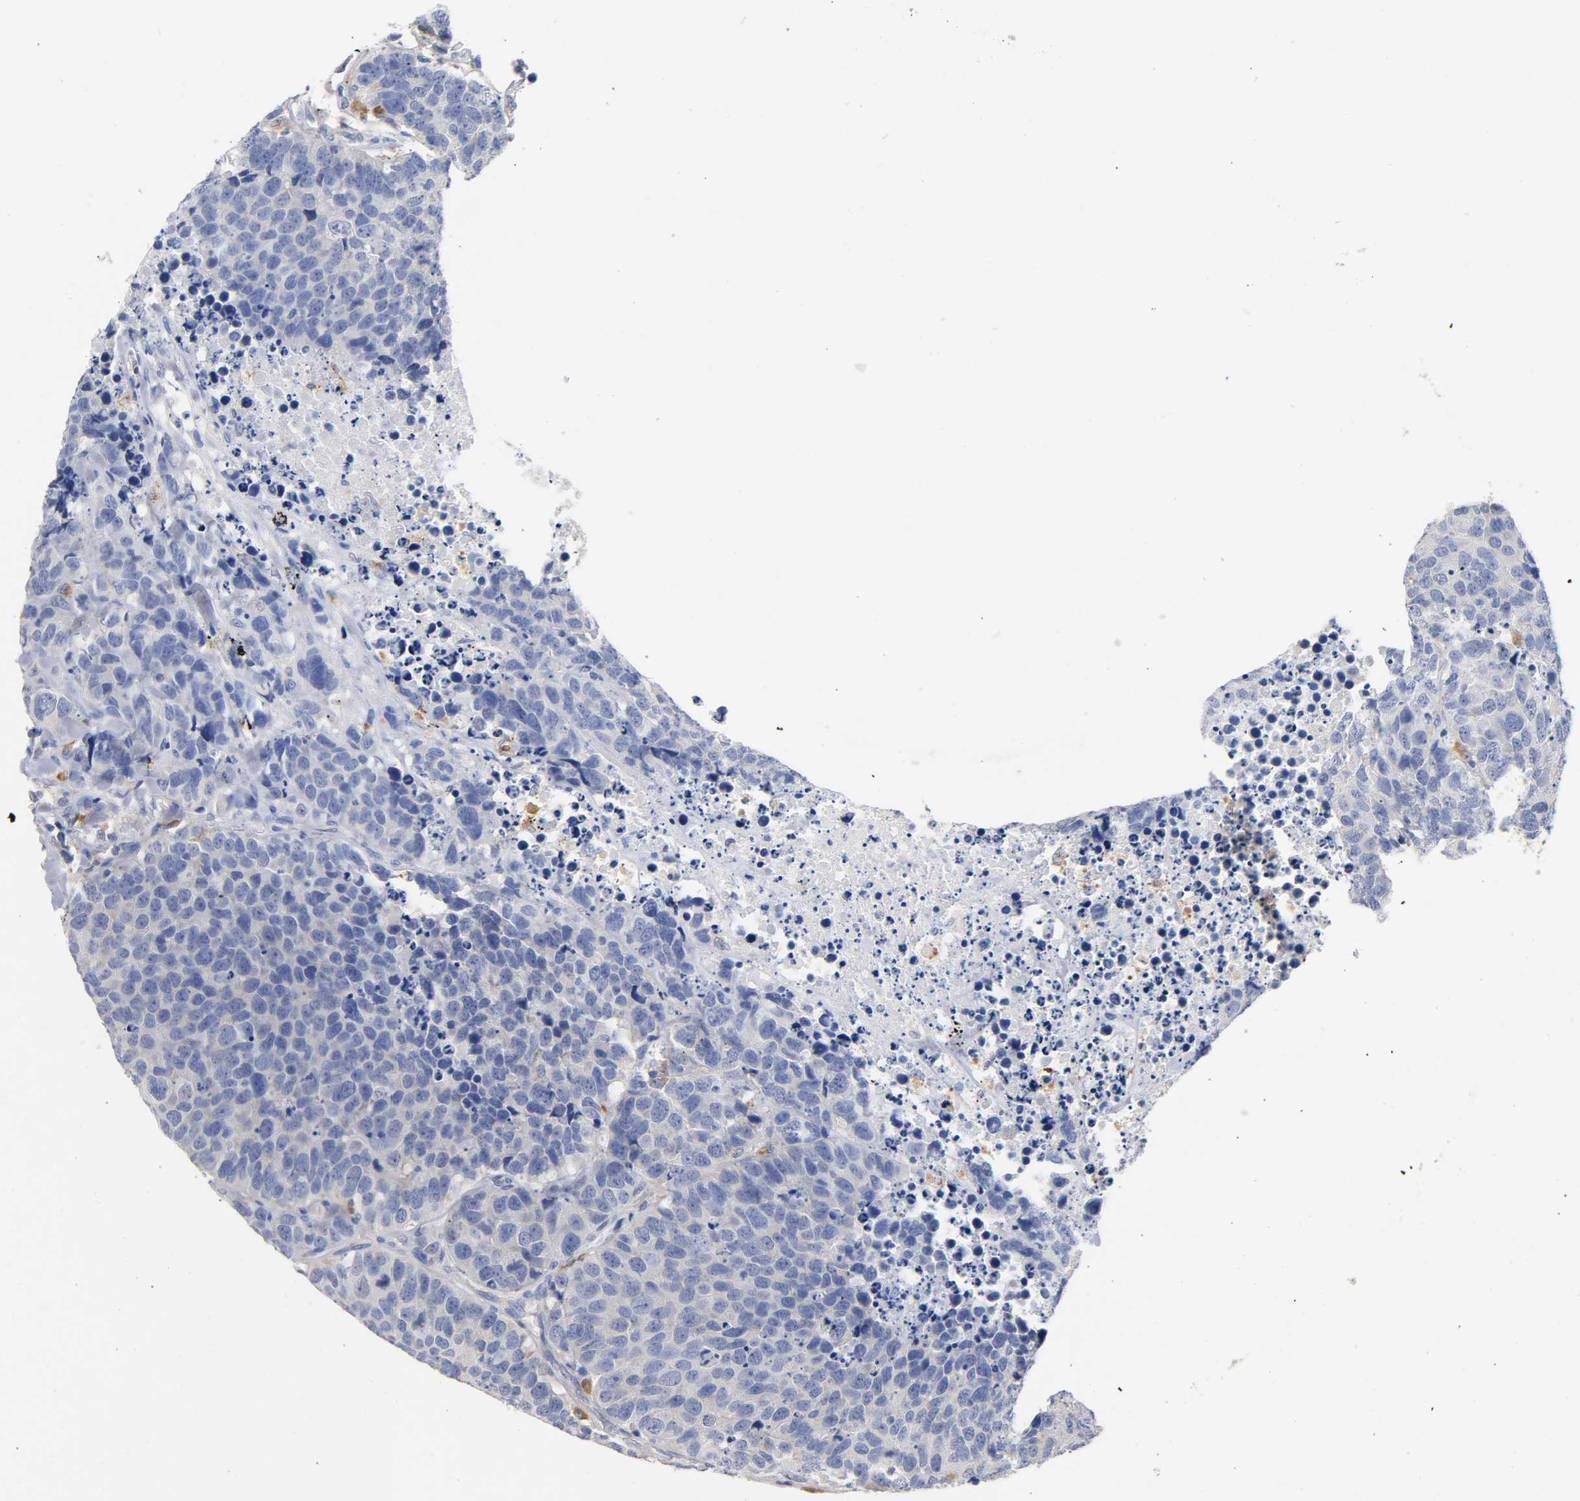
{"staining": {"intensity": "negative", "quantity": "none", "location": "none"}, "tissue": "carcinoid", "cell_type": "Tumor cells", "image_type": "cancer", "snomed": [{"axis": "morphology", "description": "Carcinoid, malignant, NOS"}, {"axis": "topography", "description": "Lung"}], "caption": "Image shows no protein expression in tumor cells of carcinoid (malignant) tissue.", "gene": "SEMA5A", "patient": {"sex": "male", "age": 60}}